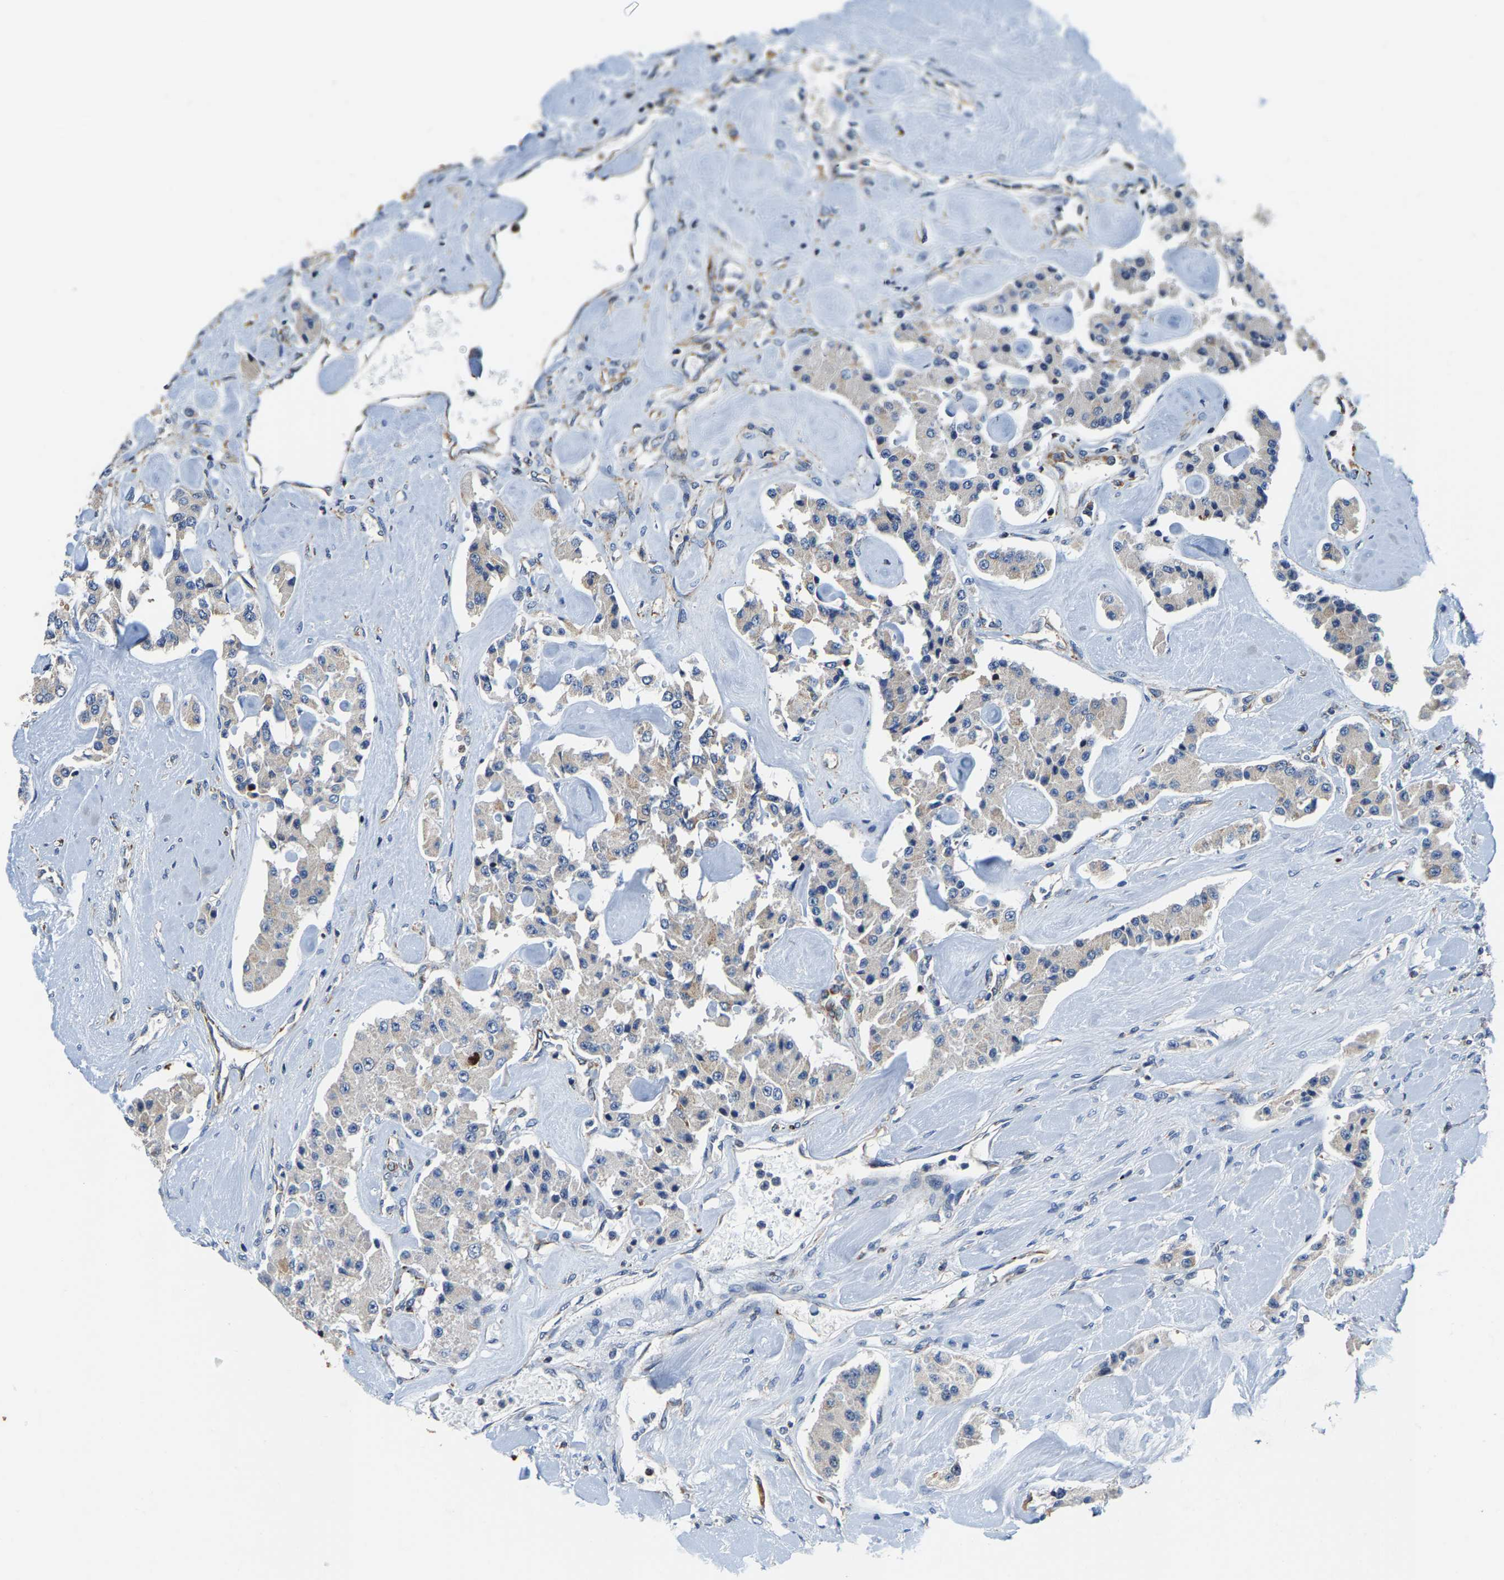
{"staining": {"intensity": "moderate", "quantity": "25%-75%", "location": "cytoplasmic/membranous"}, "tissue": "carcinoid", "cell_type": "Tumor cells", "image_type": "cancer", "snomed": [{"axis": "morphology", "description": "Carcinoid, malignant, NOS"}, {"axis": "topography", "description": "Pancreas"}], "caption": "Immunohistochemistry micrograph of neoplastic tissue: human carcinoid (malignant) stained using immunohistochemistry (IHC) demonstrates medium levels of moderate protein expression localized specifically in the cytoplasmic/membranous of tumor cells, appearing as a cytoplasmic/membranous brown color.", "gene": "SHMT2", "patient": {"sex": "male", "age": 41}}